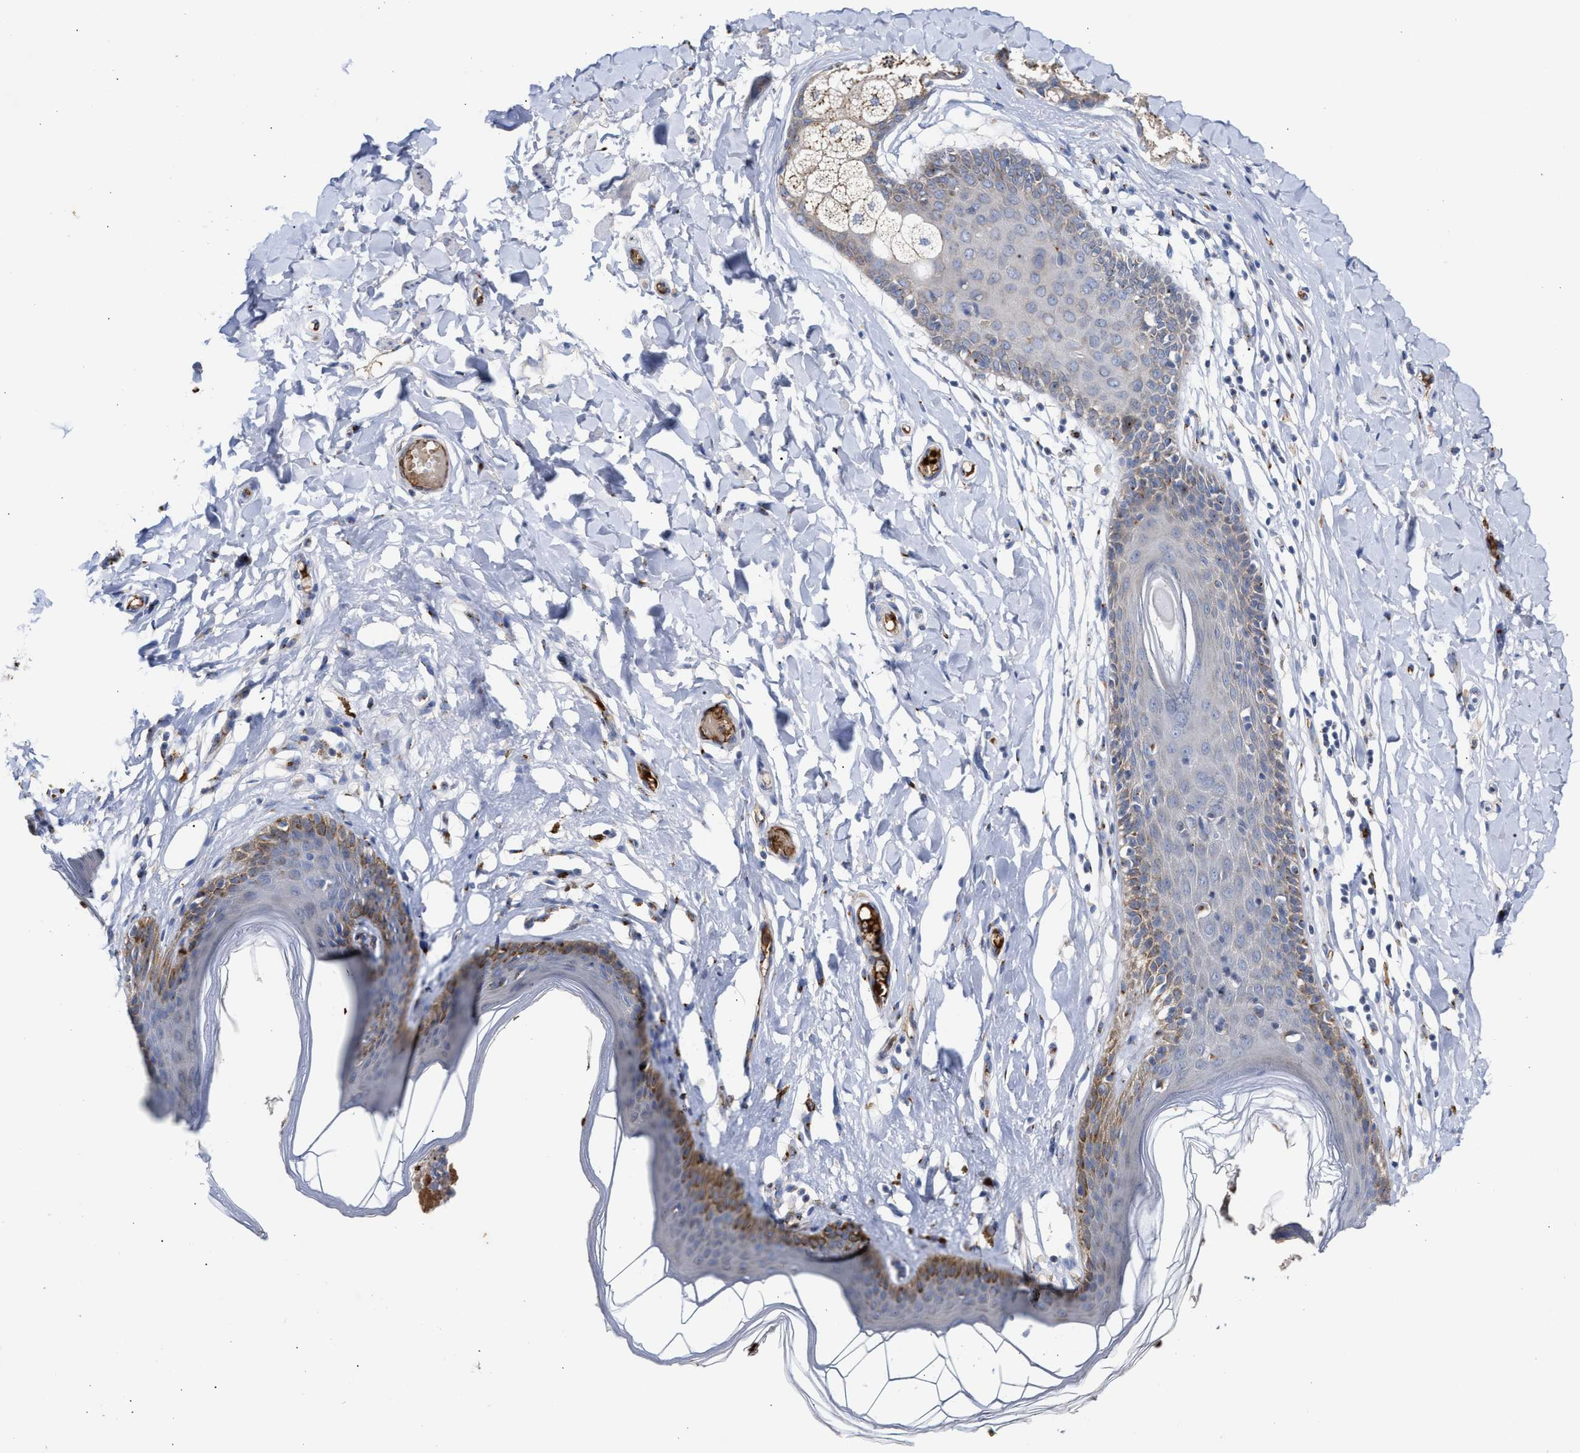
{"staining": {"intensity": "moderate", "quantity": "<25%", "location": "cytoplasmic/membranous"}, "tissue": "skin", "cell_type": "Epidermal cells", "image_type": "normal", "snomed": [{"axis": "morphology", "description": "Normal tissue, NOS"}, {"axis": "topography", "description": "Vulva"}], "caption": "Immunohistochemical staining of benign human skin demonstrates low levels of moderate cytoplasmic/membranous positivity in about <25% of epidermal cells.", "gene": "CCL2", "patient": {"sex": "female", "age": 66}}